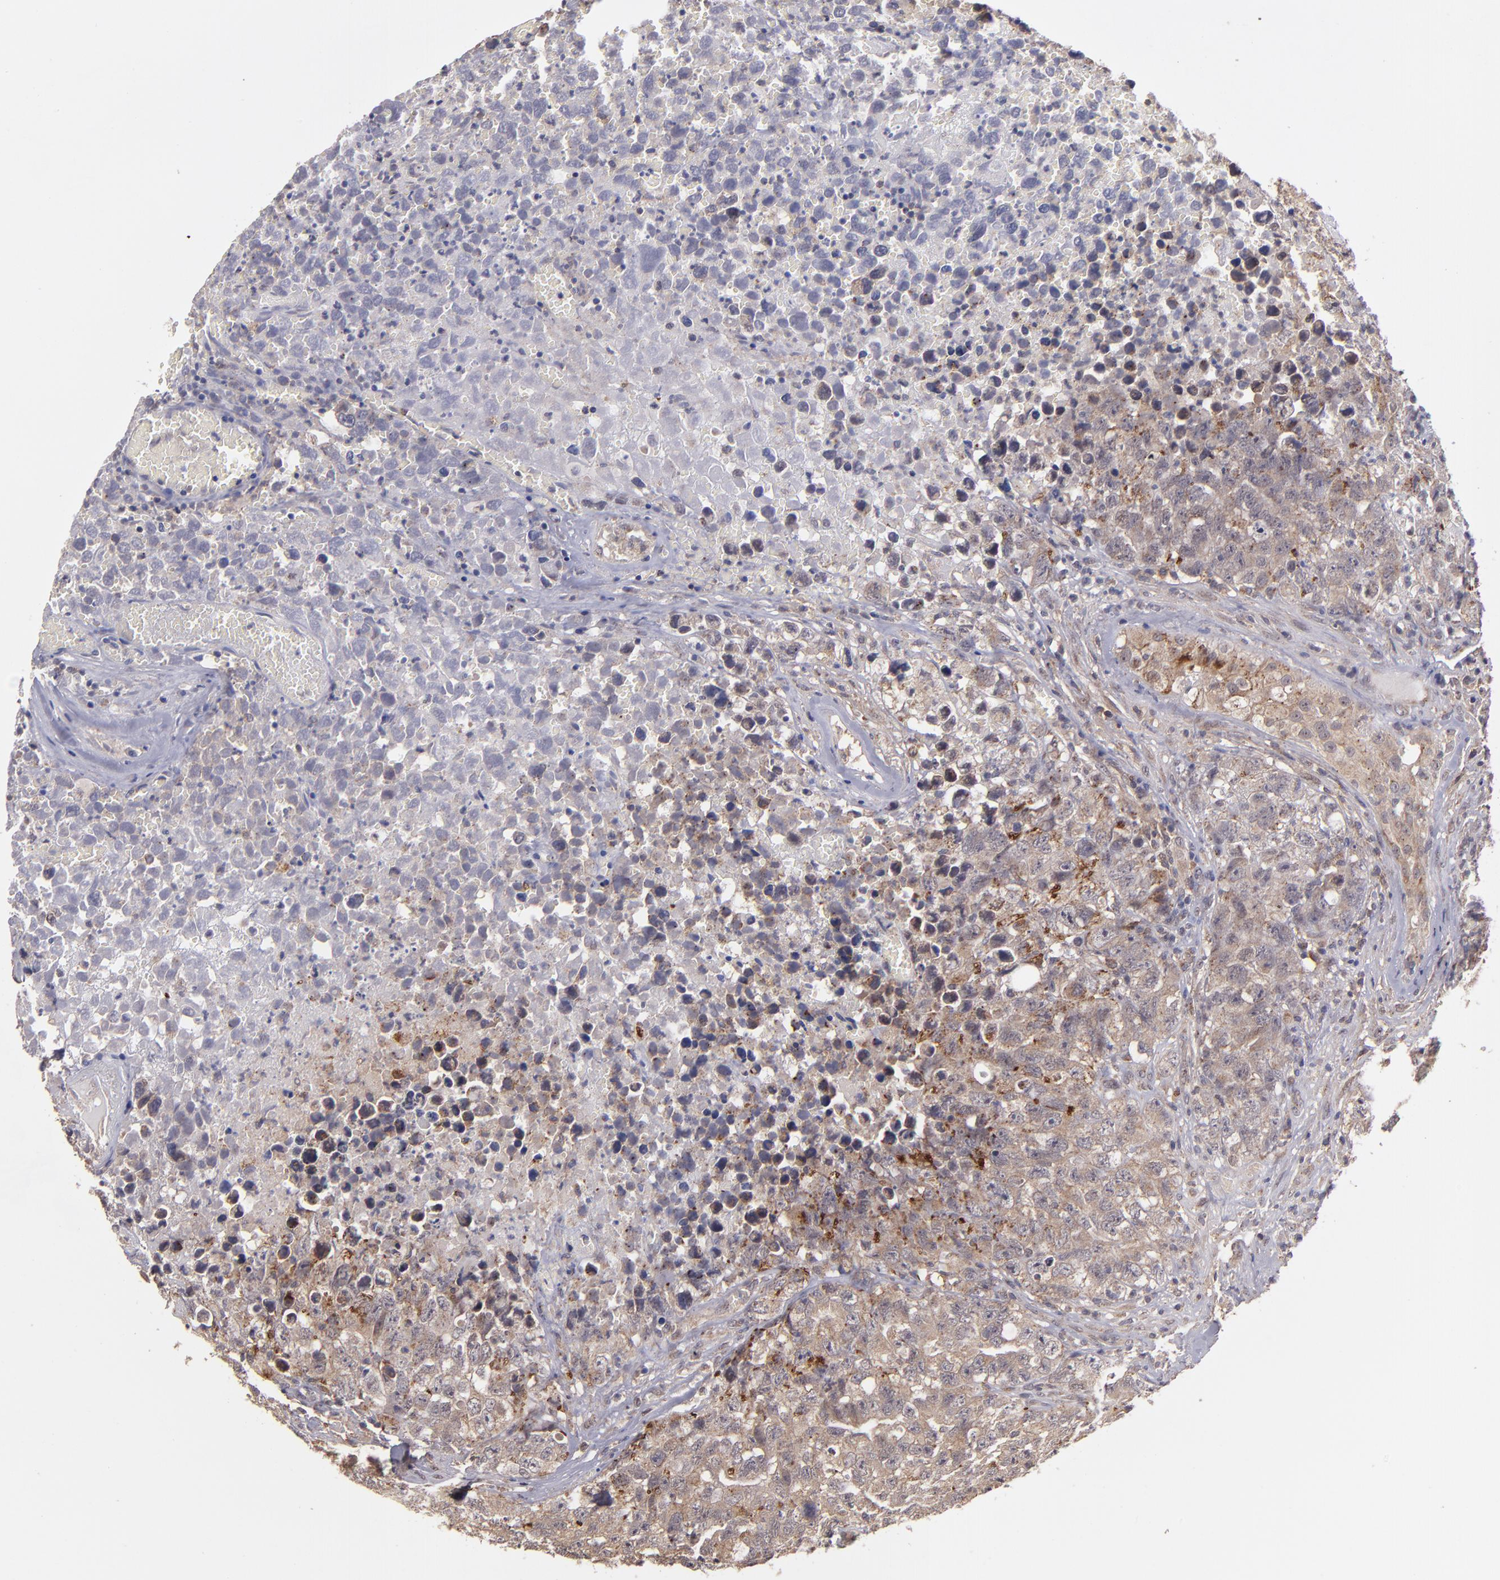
{"staining": {"intensity": "moderate", "quantity": ">75%", "location": "cytoplasmic/membranous"}, "tissue": "testis cancer", "cell_type": "Tumor cells", "image_type": "cancer", "snomed": [{"axis": "morphology", "description": "Carcinoma, Embryonal, NOS"}, {"axis": "topography", "description": "Testis"}], "caption": "Immunohistochemical staining of embryonal carcinoma (testis) shows medium levels of moderate cytoplasmic/membranous staining in approximately >75% of tumor cells. Nuclei are stained in blue.", "gene": "ZFYVE1", "patient": {"sex": "male", "age": 31}}